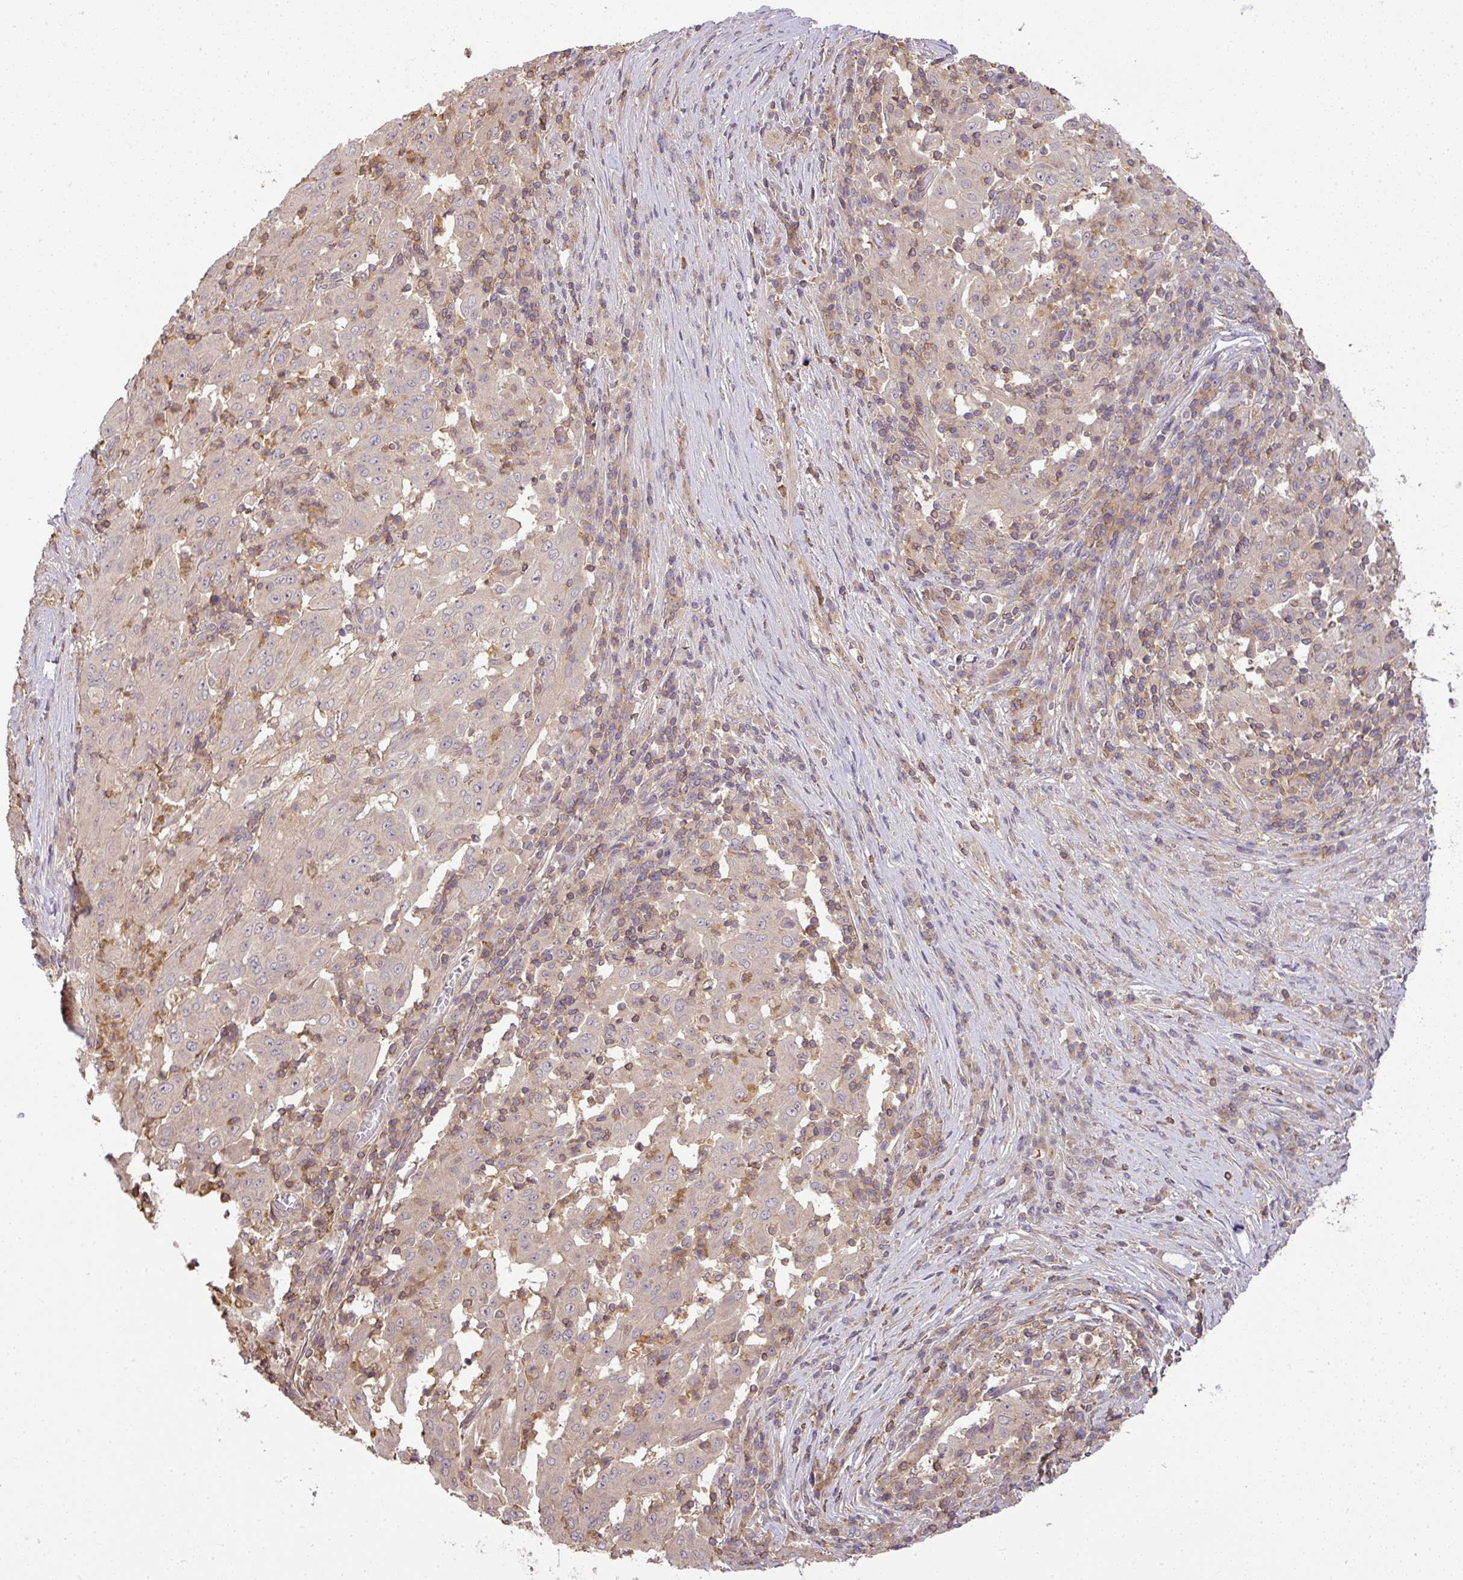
{"staining": {"intensity": "negative", "quantity": "none", "location": "none"}, "tissue": "pancreatic cancer", "cell_type": "Tumor cells", "image_type": "cancer", "snomed": [{"axis": "morphology", "description": "Adenocarcinoma, NOS"}, {"axis": "topography", "description": "Pancreas"}], "caption": "Histopathology image shows no significant protein staining in tumor cells of pancreatic cancer (adenocarcinoma).", "gene": "TCL1B", "patient": {"sex": "male", "age": 63}}